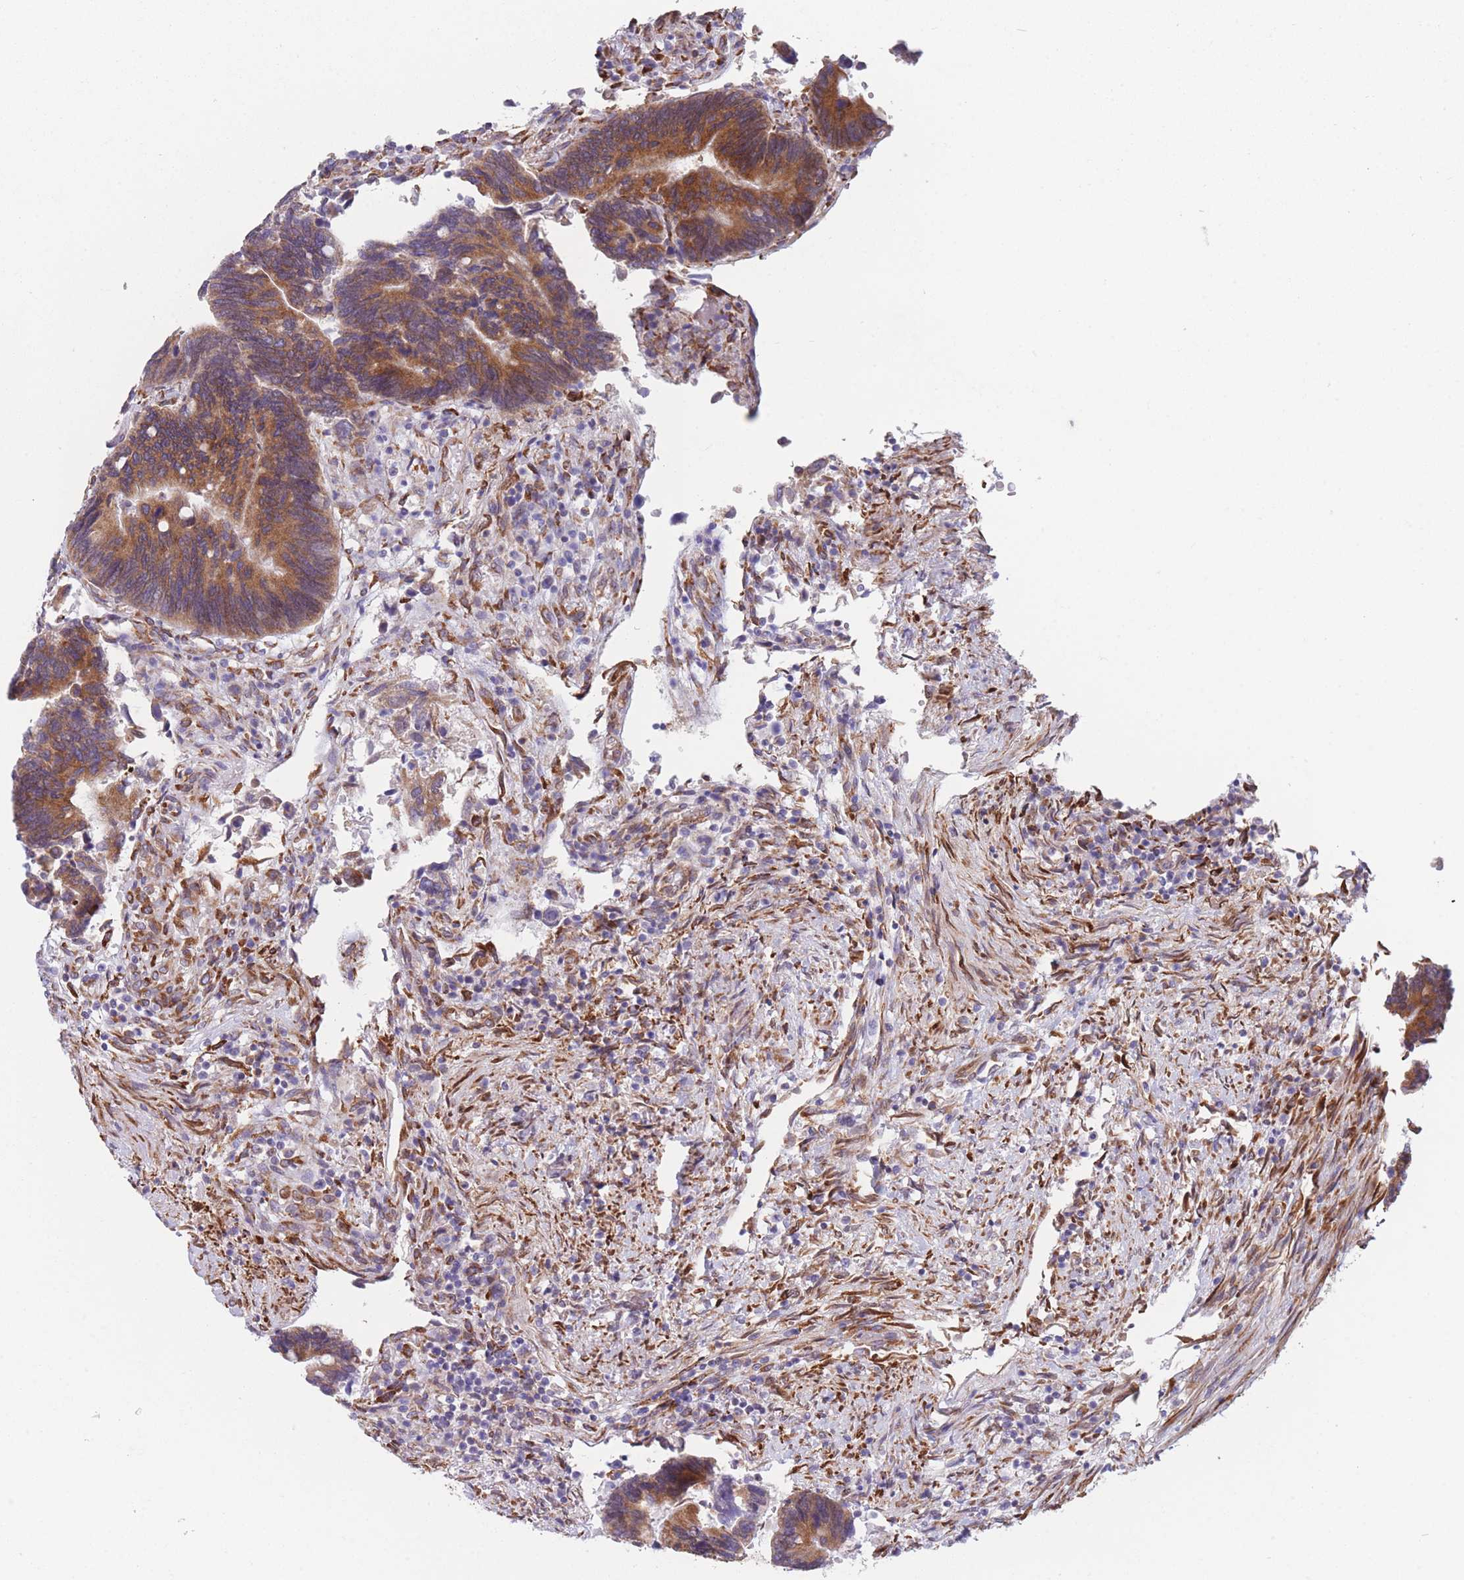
{"staining": {"intensity": "moderate", "quantity": ">75%", "location": "cytoplasmic/membranous"}, "tissue": "colorectal cancer", "cell_type": "Tumor cells", "image_type": "cancer", "snomed": [{"axis": "morphology", "description": "Adenocarcinoma, NOS"}, {"axis": "topography", "description": "Colon"}], "caption": "Tumor cells reveal medium levels of moderate cytoplasmic/membranous positivity in approximately >75% of cells in human colorectal adenocarcinoma.", "gene": "AK9", "patient": {"sex": "male", "age": 87}}